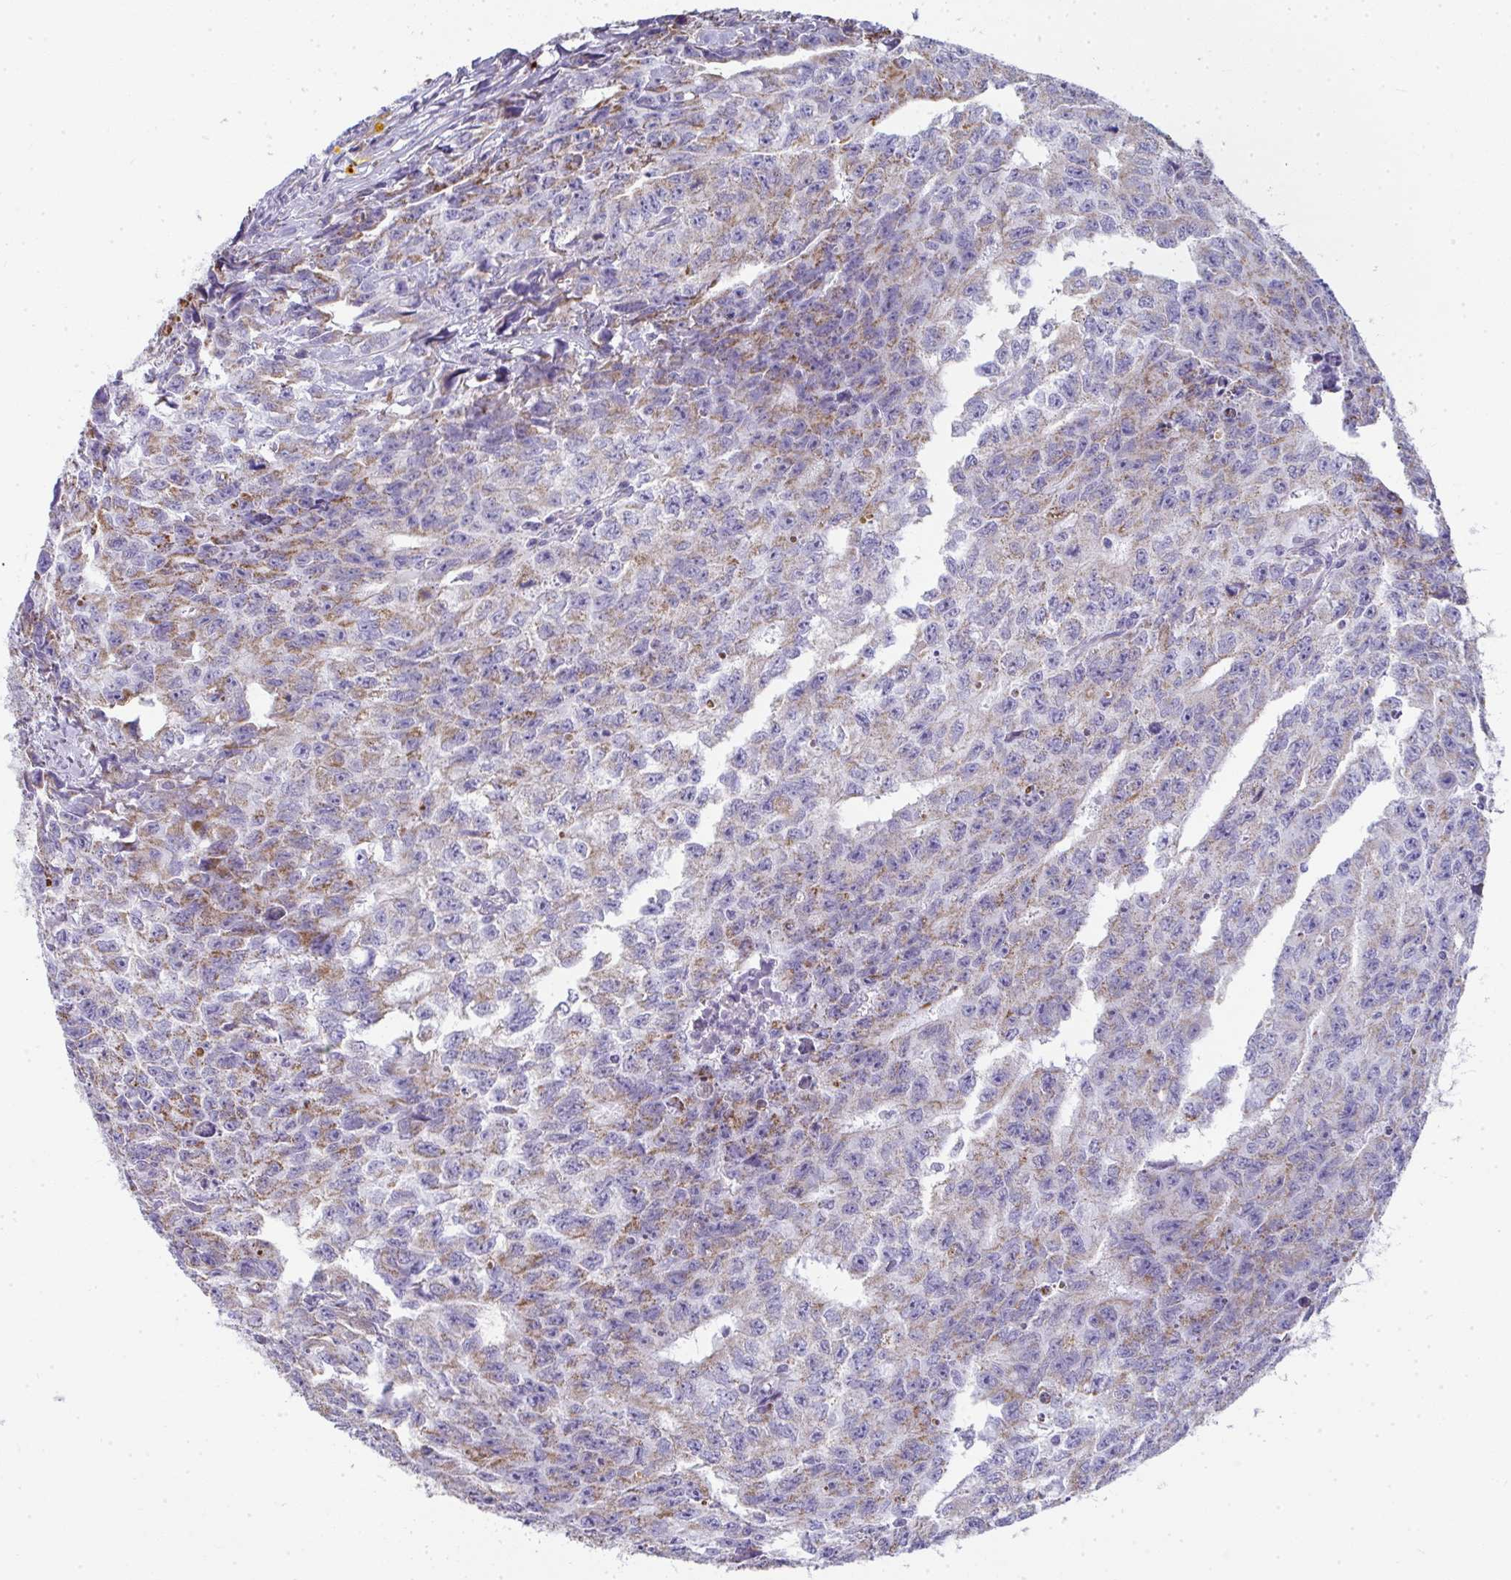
{"staining": {"intensity": "weak", "quantity": "25%-75%", "location": "cytoplasmic/membranous"}, "tissue": "testis cancer", "cell_type": "Tumor cells", "image_type": "cancer", "snomed": [{"axis": "morphology", "description": "Carcinoma, Embryonal, NOS"}, {"axis": "morphology", "description": "Teratoma, malignant, NOS"}, {"axis": "topography", "description": "Testis"}], "caption": "Protein staining of testis teratoma (malignant) tissue demonstrates weak cytoplasmic/membranous positivity in about 25%-75% of tumor cells. (DAB IHC with brightfield microscopy, high magnification).", "gene": "SLC6A1", "patient": {"sex": "male", "age": 24}}